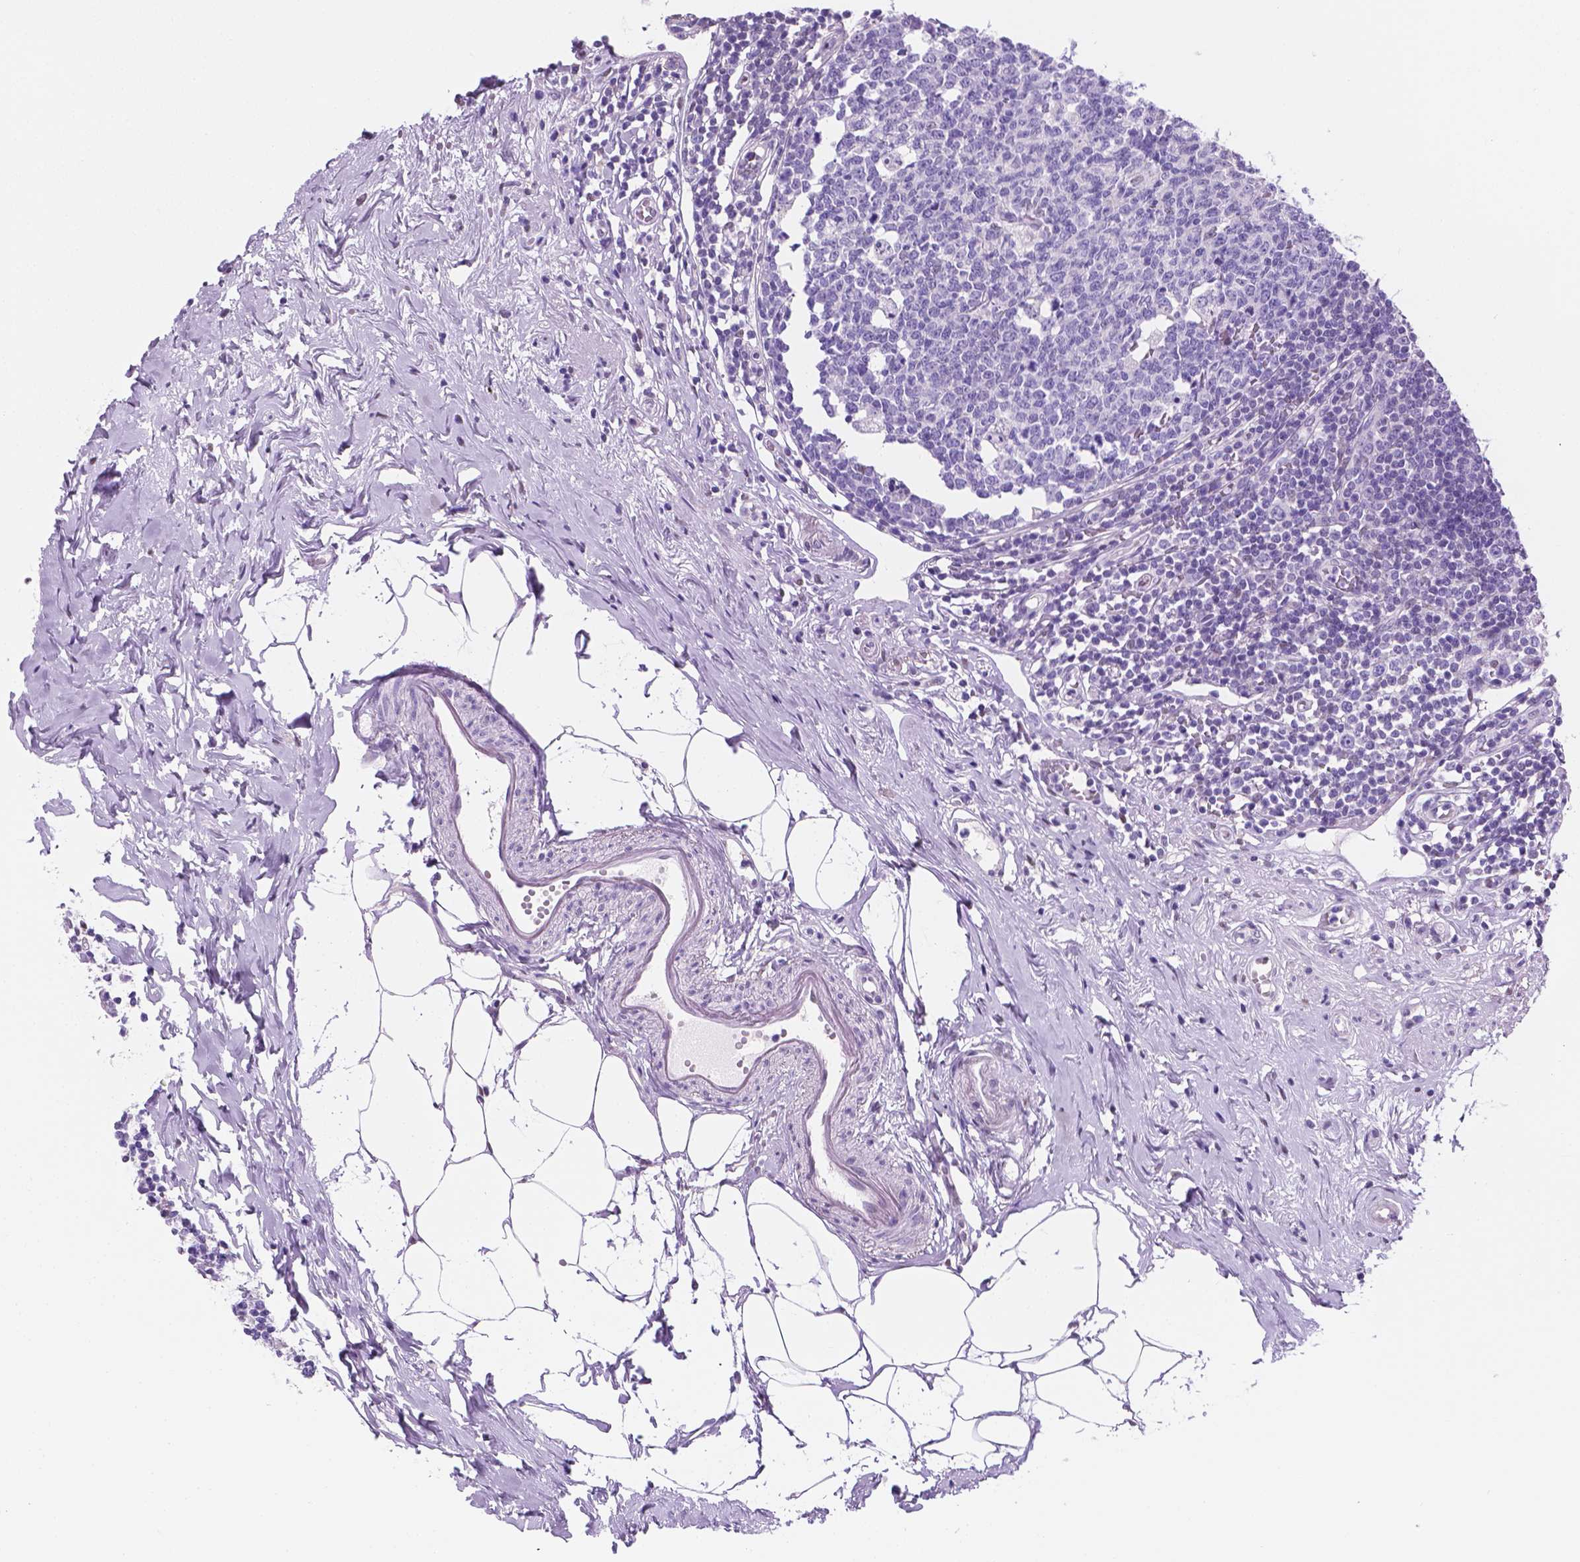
{"staining": {"intensity": "negative", "quantity": "none", "location": "none"}, "tissue": "appendix", "cell_type": "Glandular cells", "image_type": "normal", "snomed": [{"axis": "morphology", "description": "Normal tissue, NOS"}, {"axis": "morphology", "description": "Carcinoma, endometroid"}, {"axis": "topography", "description": "Appendix"}, {"axis": "topography", "description": "Colon"}], "caption": "Immunohistochemistry photomicrograph of benign appendix stained for a protein (brown), which exhibits no expression in glandular cells.", "gene": "TMEM210", "patient": {"sex": "female", "age": 60}}